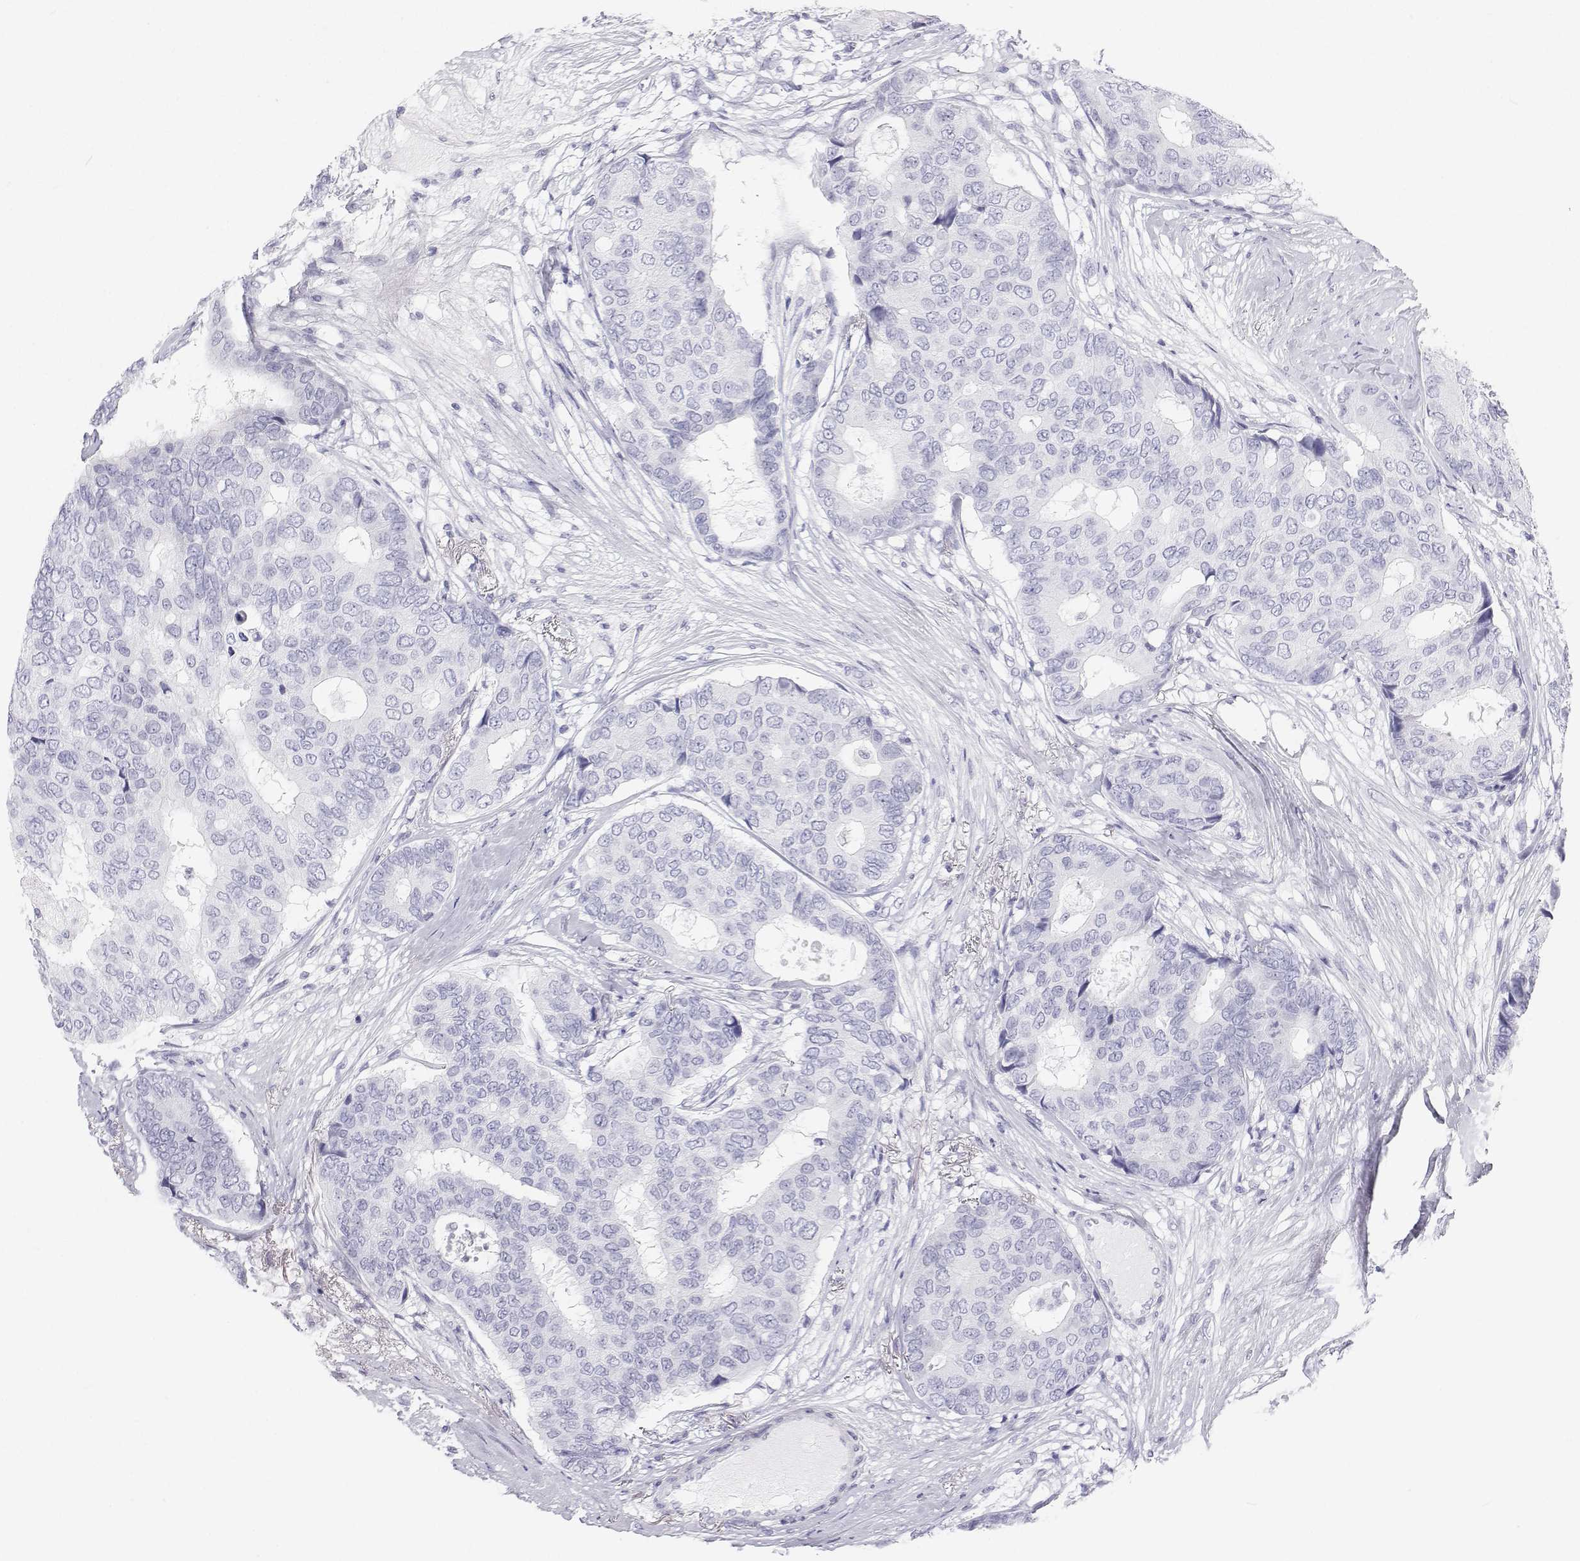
{"staining": {"intensity": "negative", "quantity": "none", "location": "none"}, "tissue": "breast cancer", "cell_type": "Tumor cells", "image_type": "cancer", "snomed": [{"axis": "morphology", "description": "Duct carcinoma"}, {"axis": "topography", "description": "Breast"}], "caption": "Protein analysis of infiltrating ductal carcinoma (breast) displays no significant expression in tumor cells.", "gene": "SFTPB", "patient": {"sex": "female", "age": 75}}